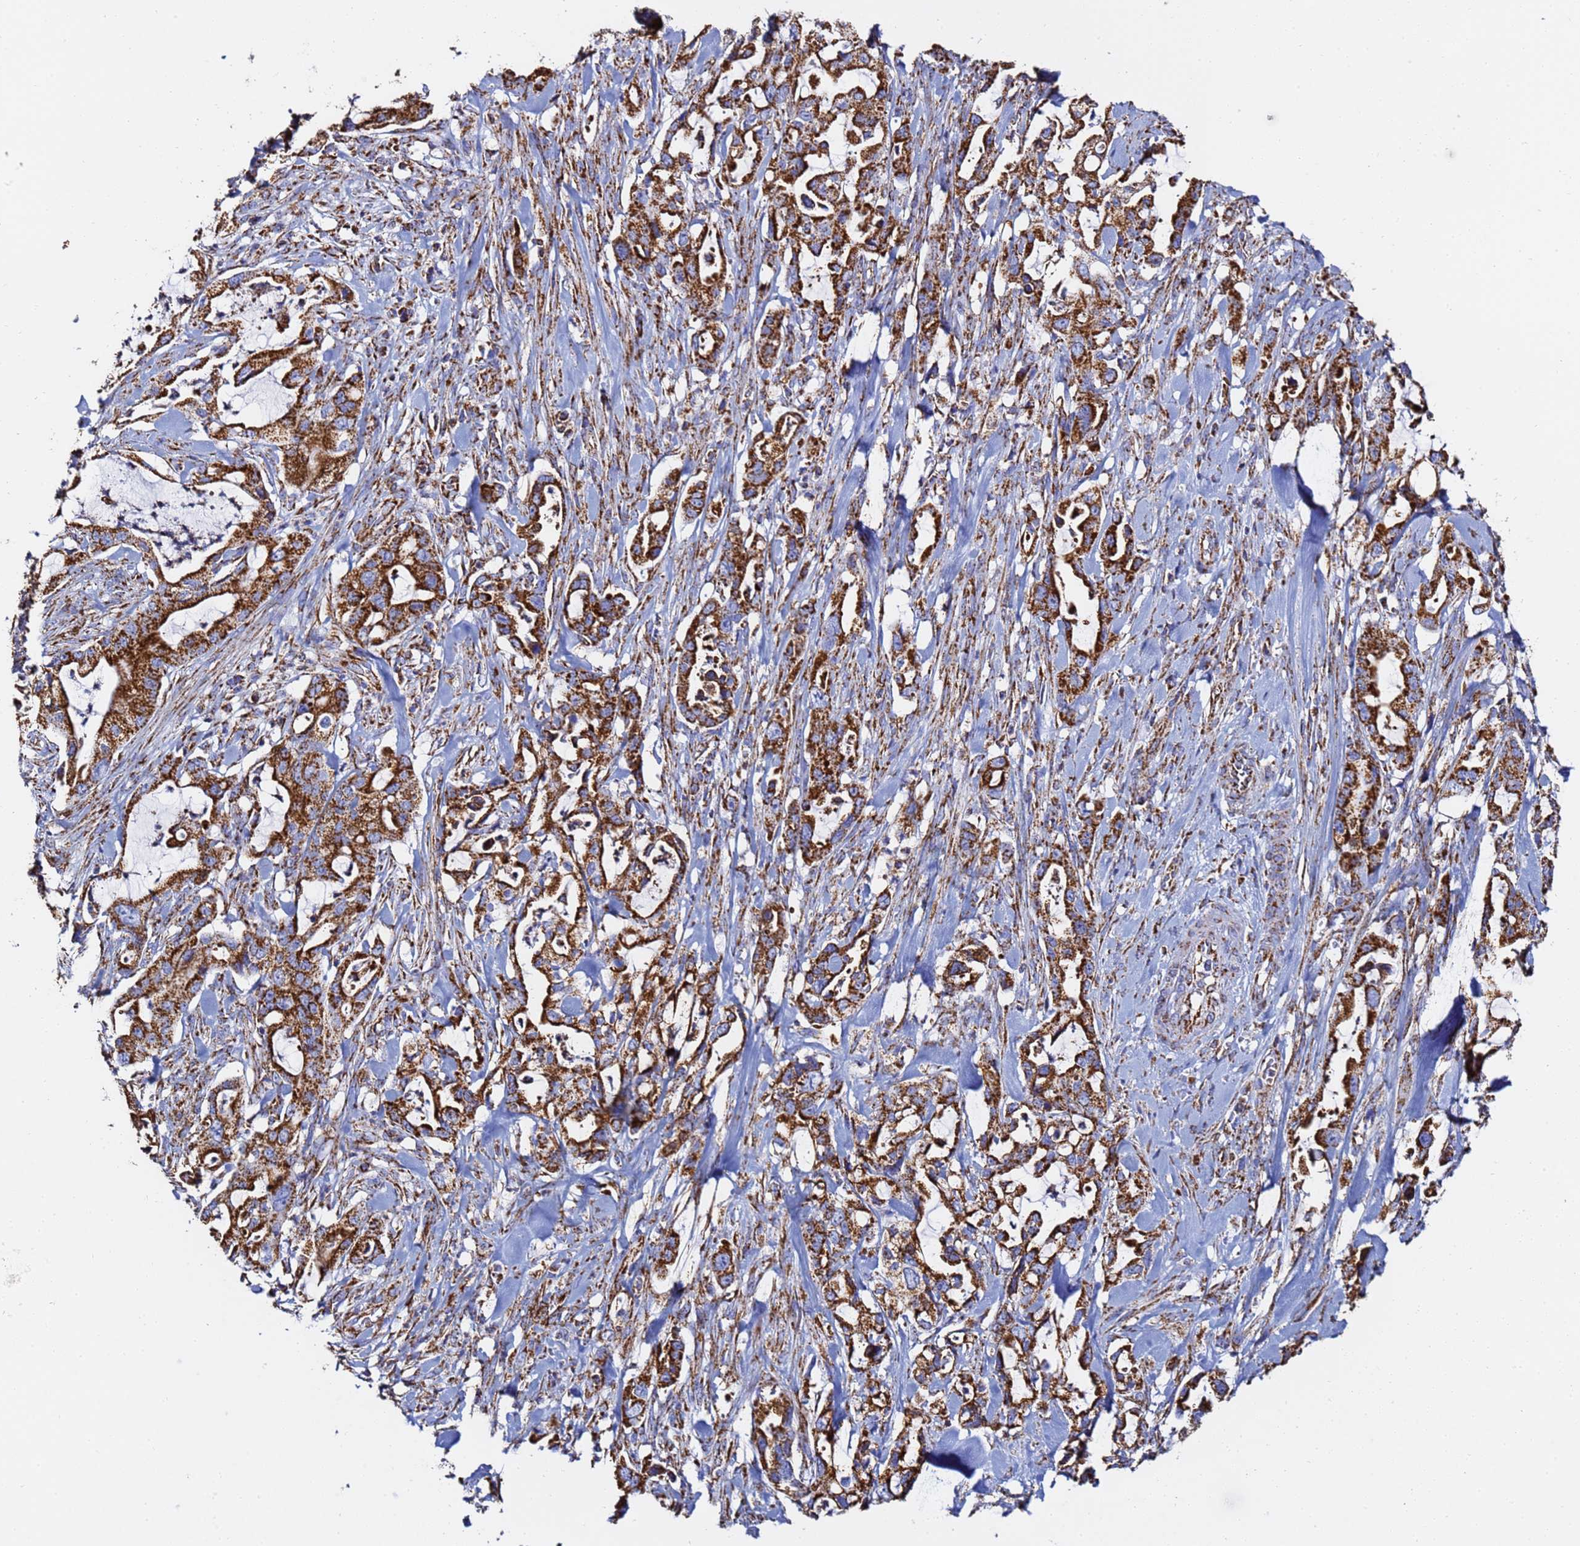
{"staining": {"intensity": "strong", "quantity": ">75%", "location": "cytoplasmic/membranous"}, "tissue": "pancreatic cancer", "cell_type": "Tumor cells", "image_type": "cancer", "snomed": [{"axis": "morphology", "description": "Adenocarcinoma, NOS"}, {"axis": "topography", "description": "Pancreas"}], "caption": "An immunohistochemistry (IHC) micrograph of neoplastic tissue is shown. Protein staining in brown labels strong cytoplasmic/membranous positivity in pancreatic cancer within tumor cells.", "gene": "PHB2", "patient": {"sex": "female", "age": 61}}